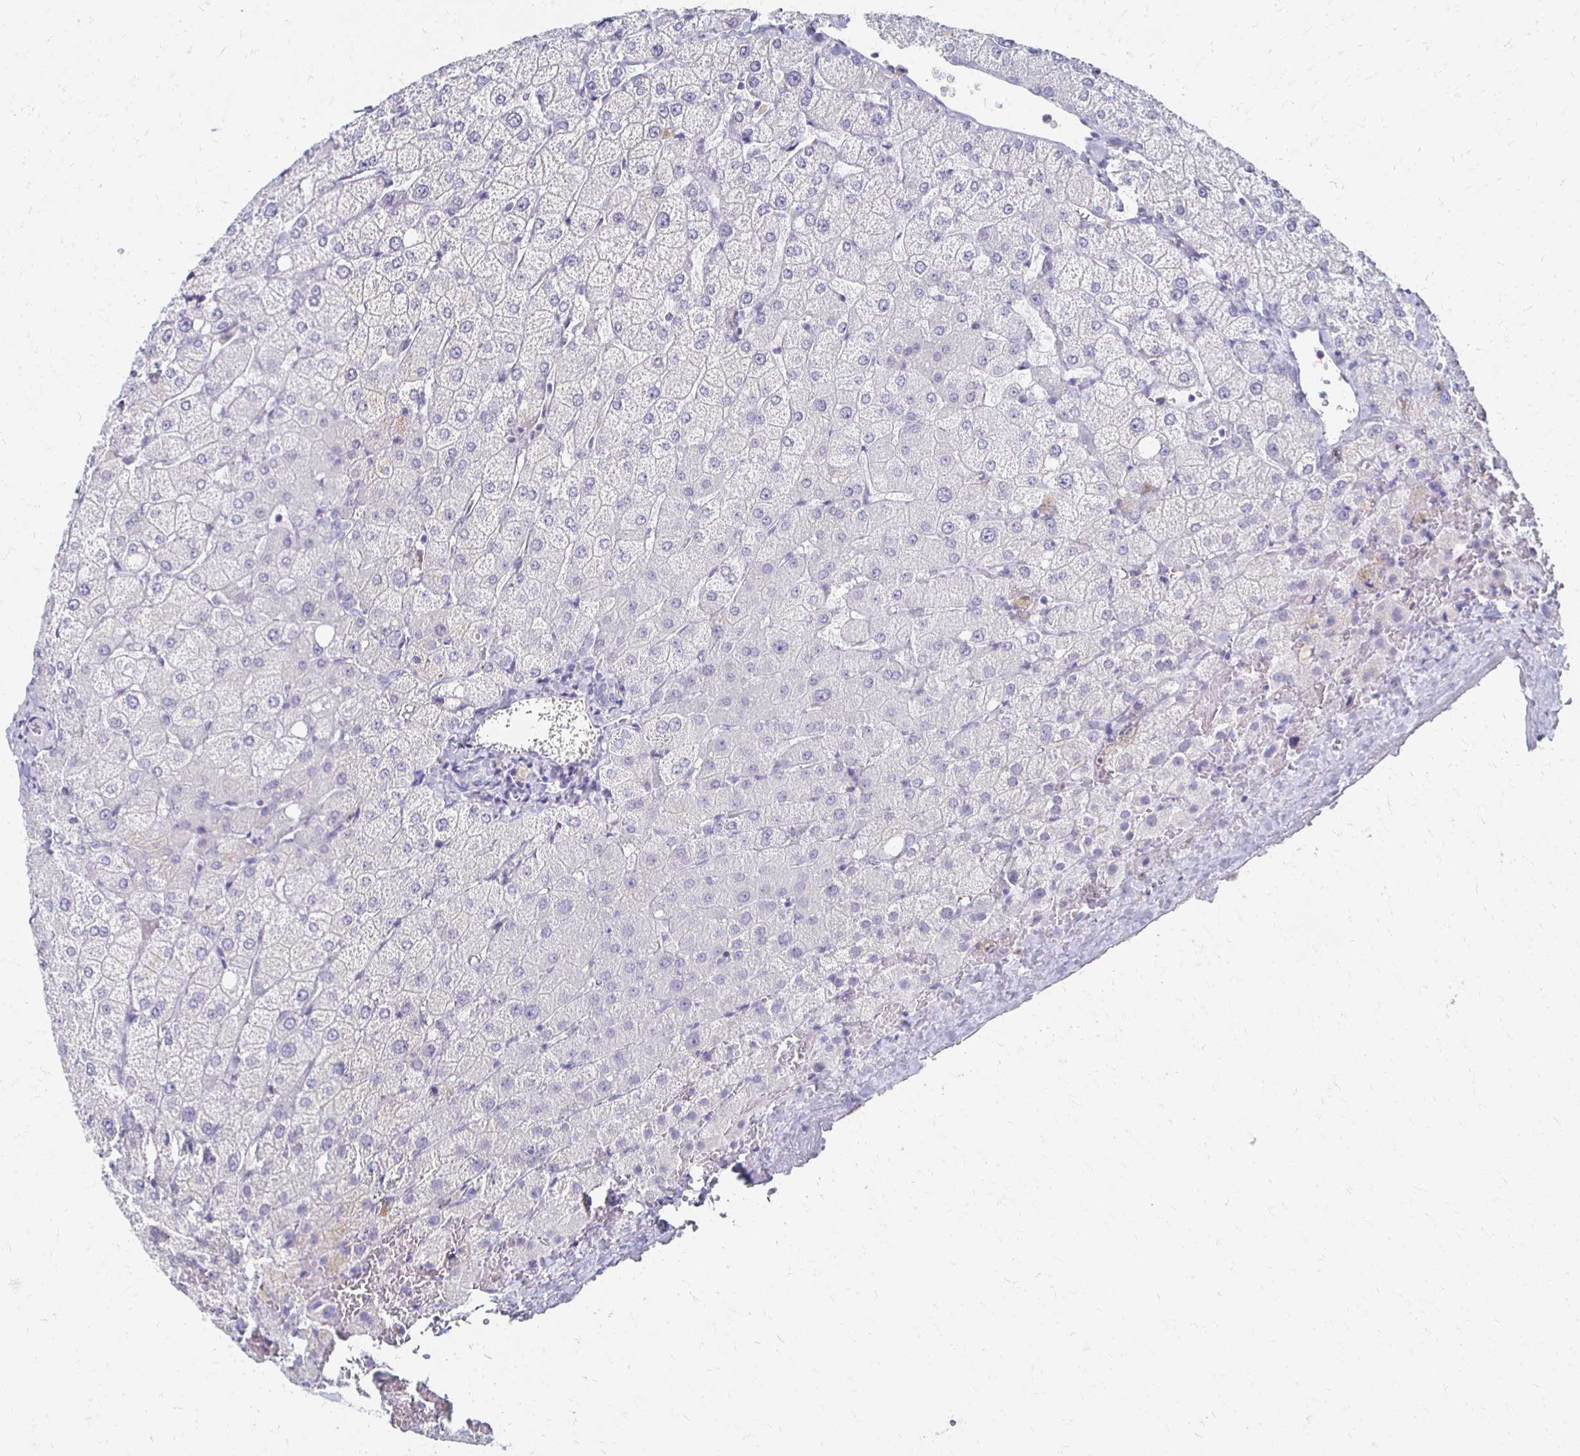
{"staining": {"intensity": "negative", "quantity": "none", "location": "none"}, "tissue": "liver", "cell_type": "Cholangiocytes", "image_type": "normal", "snomed": [{"axis": "morphology", "description": "Normal tissue, NOS"}, {"axis": "topography", "description": "Liver"}], "caption": "The micrograph reveals no significant staining in cholangiocytes of liver. (DAB immunohistochemistry with hematoxylin counter stain).", "gene": "CXCR2", "patient": {"sex": "female", "age": 54}}